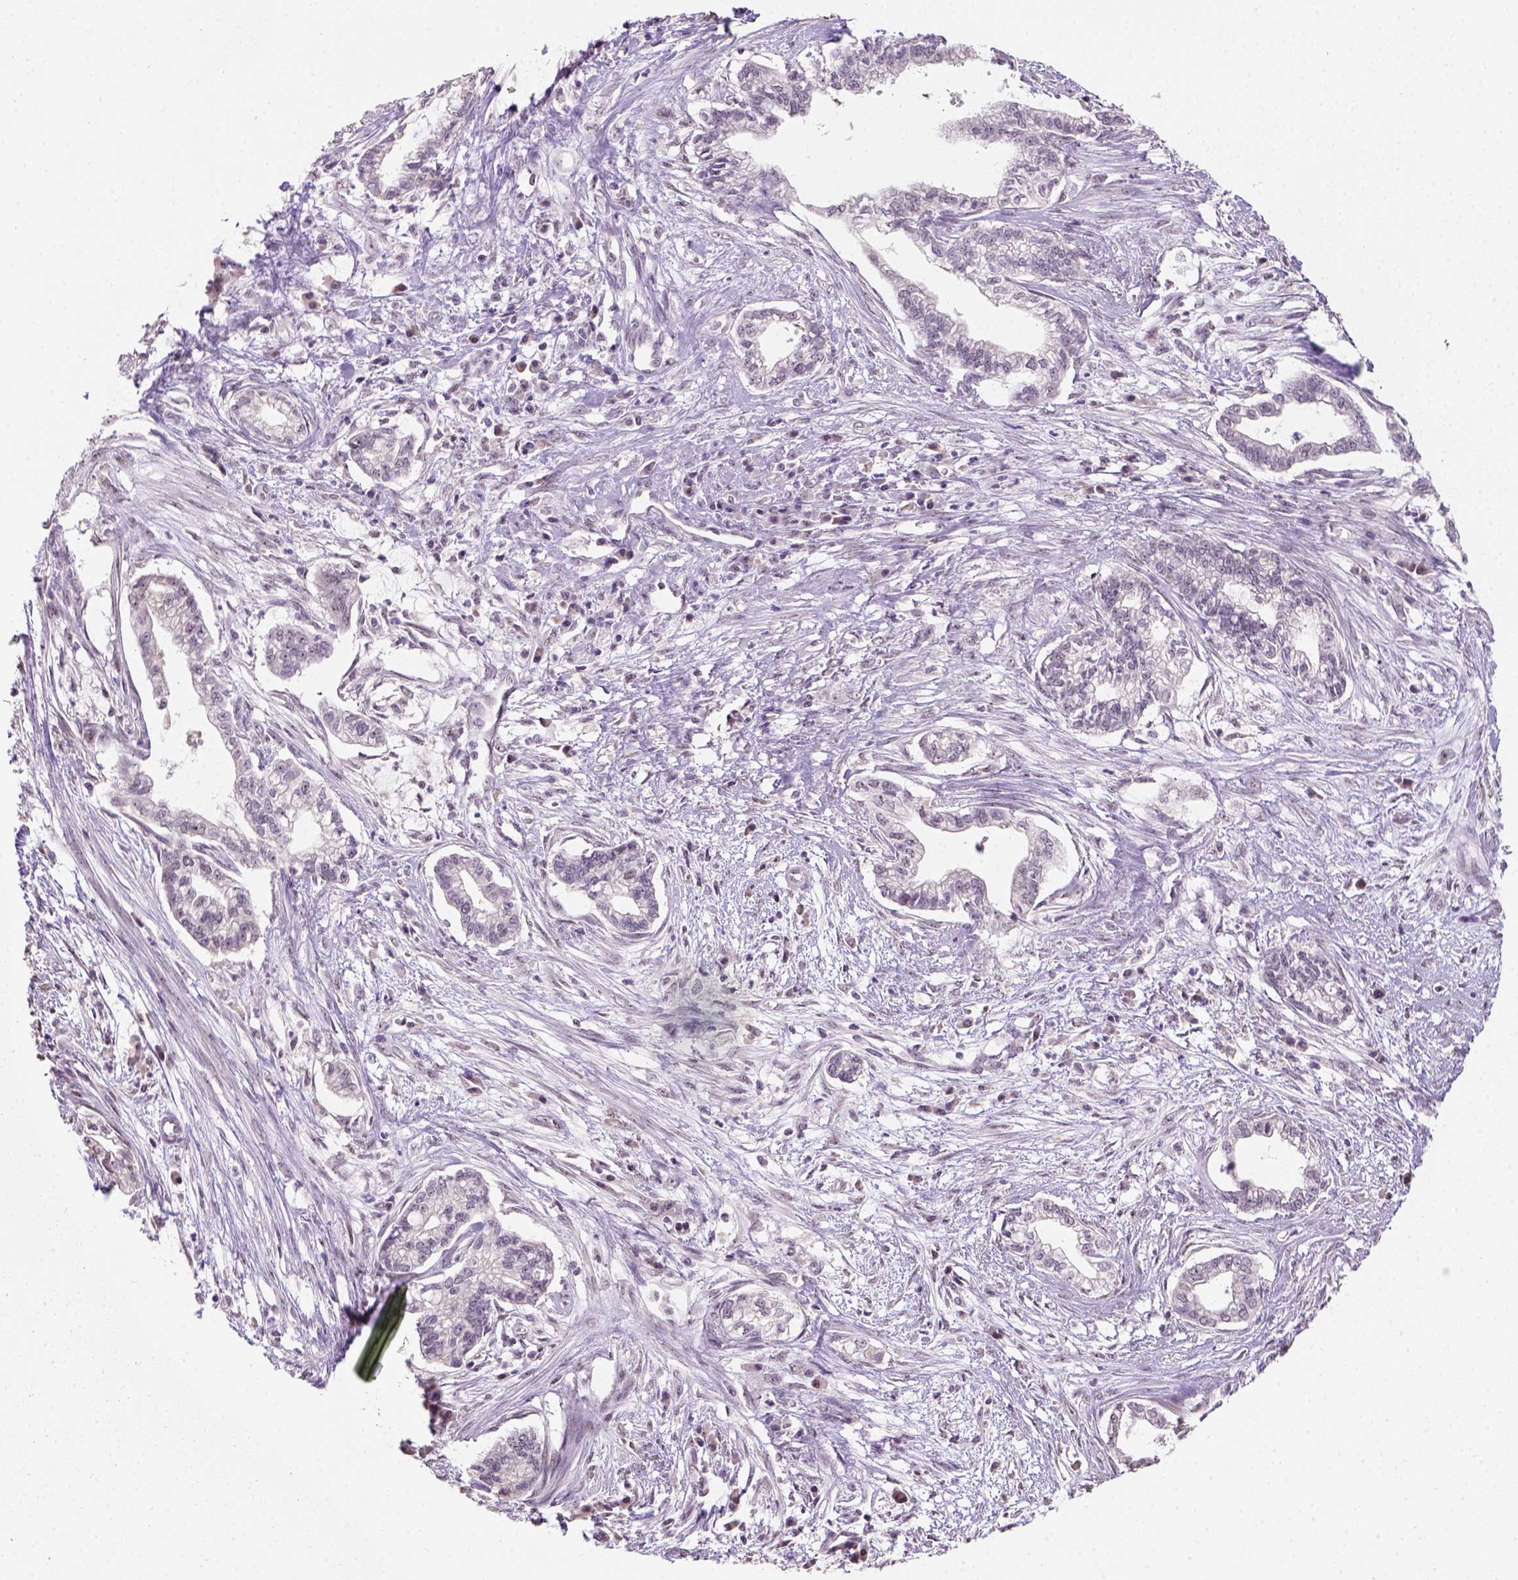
{"staining": {"intensity": "negative", "quantity": "none", "location": "none"}, "tissue": "cervical cancer", "cell_type": "Tumor cells", "image_type": "cancer", "snomed": [{"axis": "morphology", "description": "Adenocarcinoma, NOS"}, {"axis": "topography", "description": "Cervix"}], "caption": "High power microscopy photomicrograph of an immunohistochemistry micrograph of cervical adenocarcinoma, revealing no significant positivity in tumor cells. Nuclei are stained in blue.", "gene": "DDX50", "patient": {"sex": "female", "age": 62}}